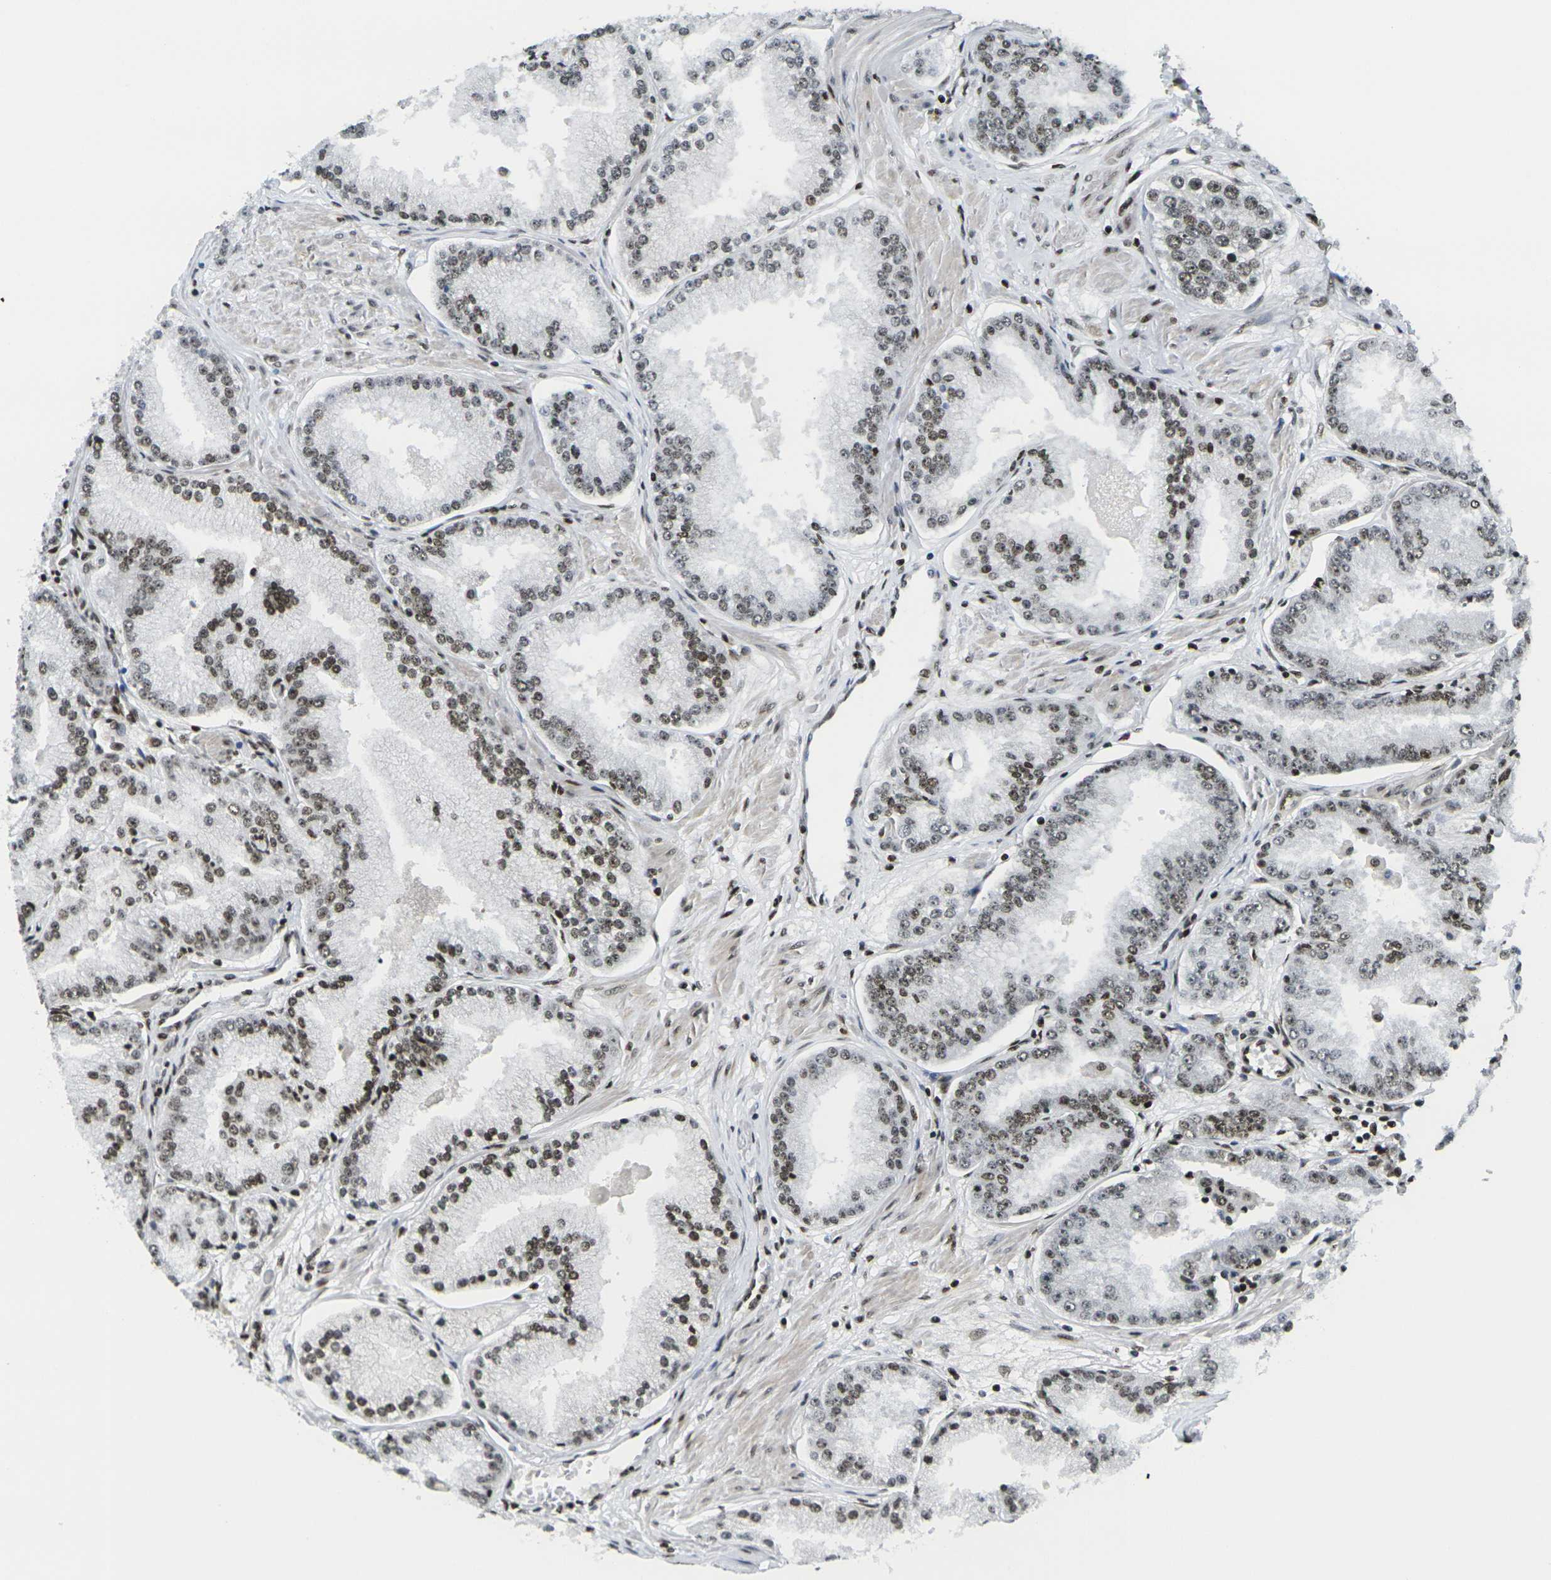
{"staining": {"intensity": "moderate", "quantity": "25%-75%", "location": "nuclear"}, "tissue": "prostate cancer", "cell_type": "Tumor cells", "image_type": "cancer", "snomed": [{"axis": "morphology", "description": "Adenocarcinoma, High grade"}, {"axis": "topography", "description": "Prostate"}], "caption": "Immunohistochemistry (IHC) photomicrograph of neoplastic tissue: human prostate high-grade adenocarcinoma stained using IHC exhibits medium levels of moderate protein expression localized specifically in the nuclear of tumor cells, appearing as a nuclear brown color.", "gene": "H1-10", "patient": {"sex": "male", "age": 61}}